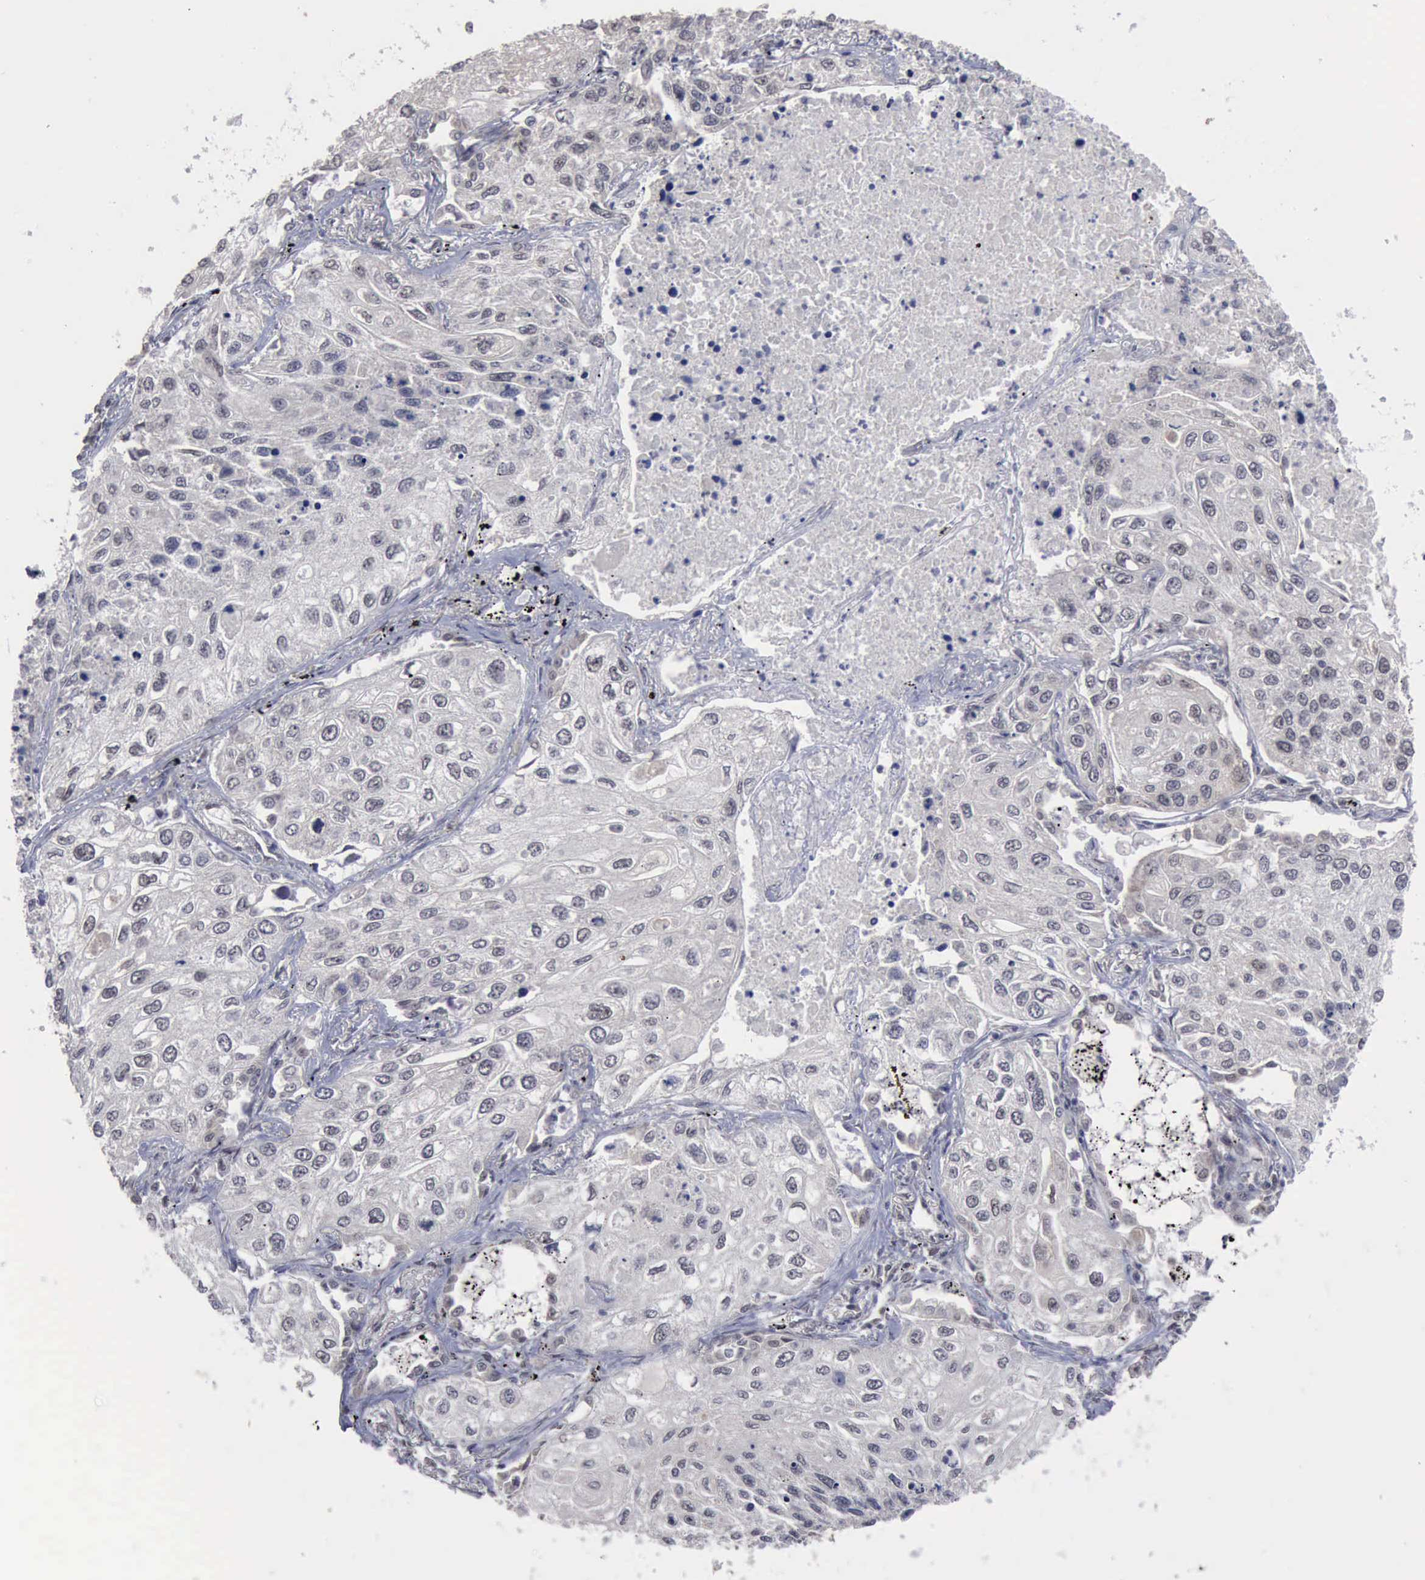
{"staining": {"intensity": "negative", "quantity": "none", "location": "none"}, "tissue": "lung cancer", "cell_type": "Tumor cells", "image_type": "cancer", "snomed": [{"axis": "morphology", "description": "Squamous cell carcinoma, NOS"}, {"axis": "topography", "description": "Lung"}], "caption": "Lung squamous cell carcinoma was stained to show a protein in brown. There is no significant expression in tumor cells. (Brightfield microscopy of DAB immunohistochemistry (IHC) at high magnification).", "gene": "RTCB", "patient": {"sex": "male", "age": 75}}